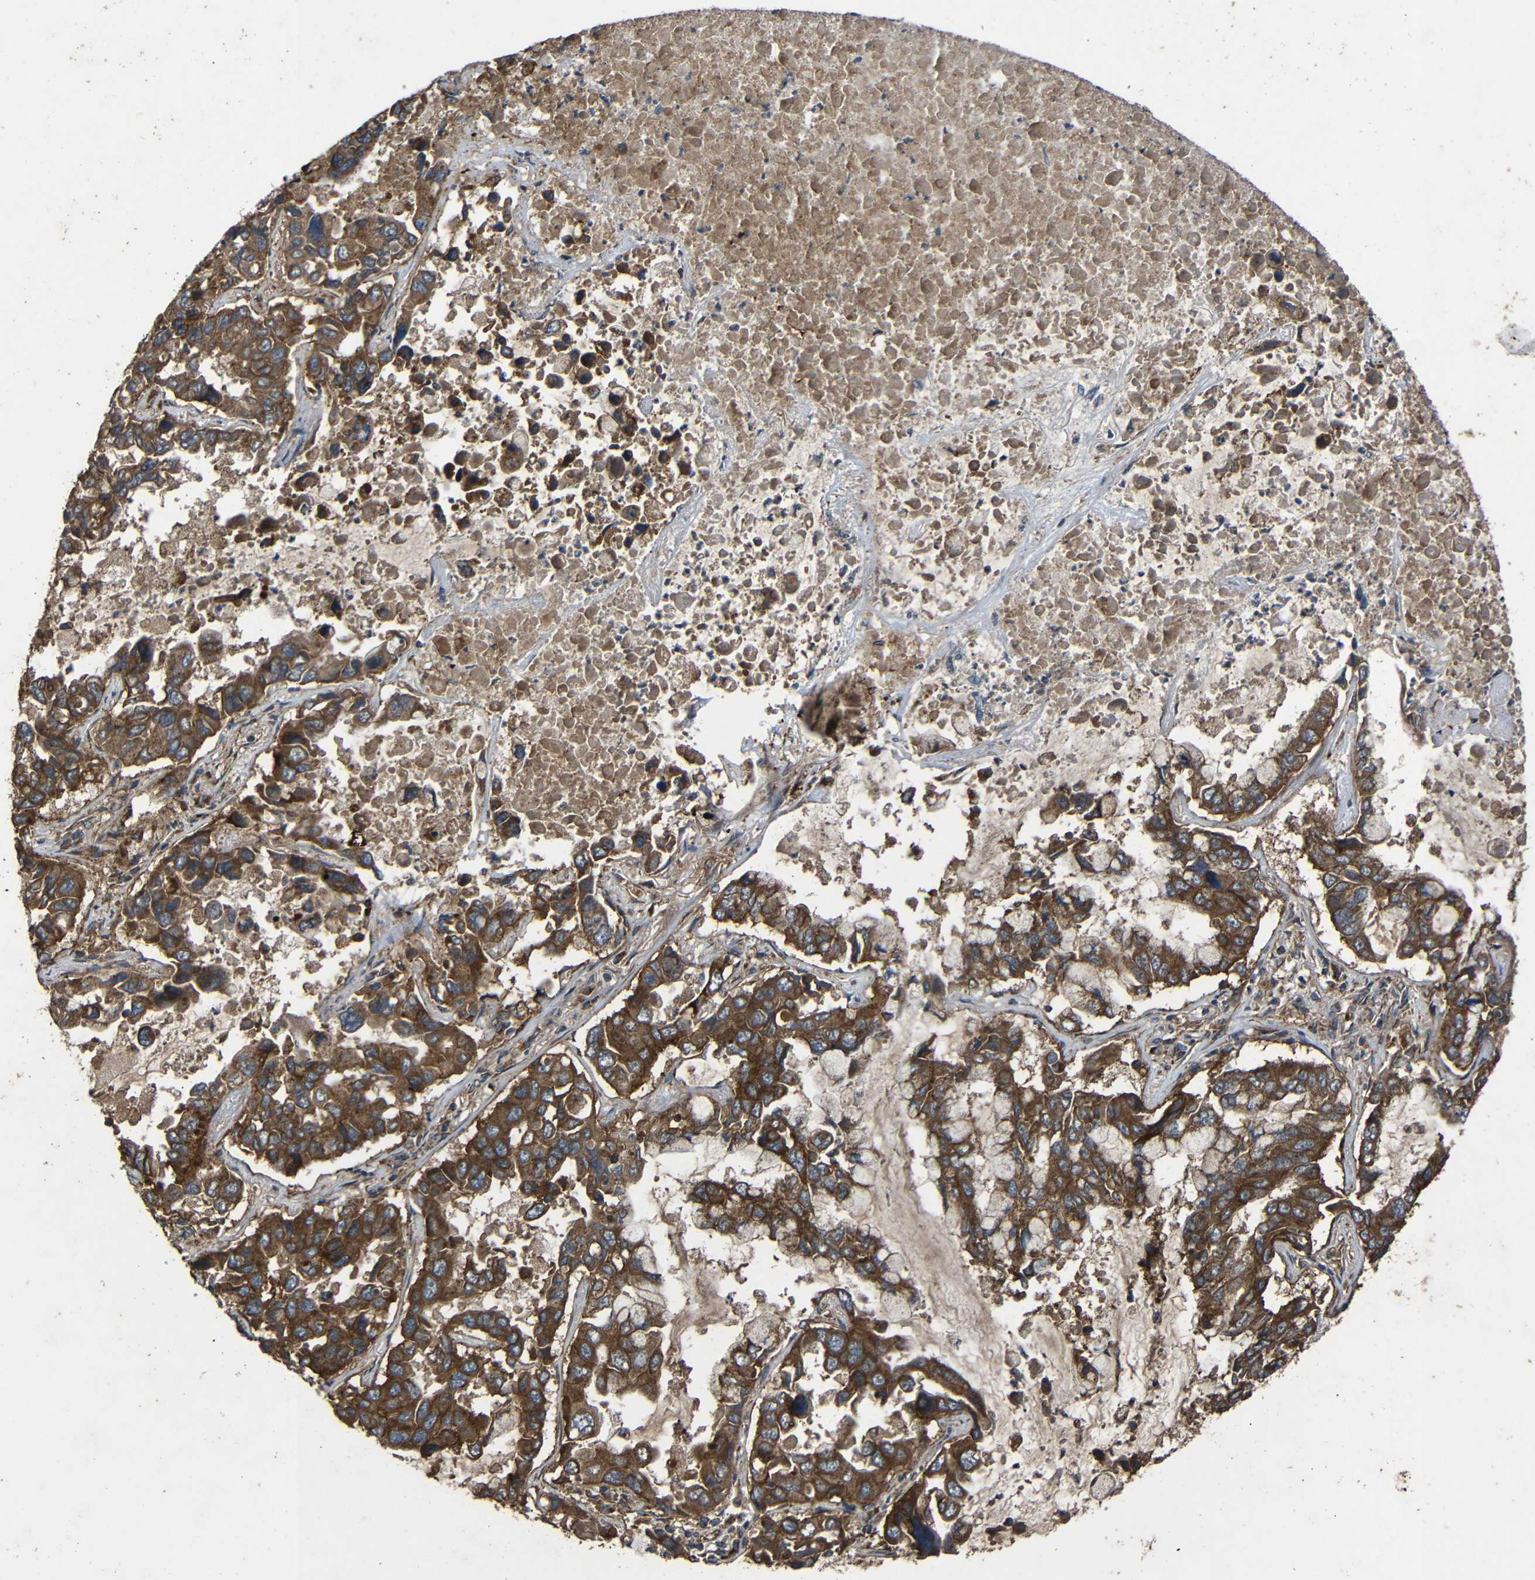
{"staining": {"intensity": "strong", "quantity": ">75%", "location": "cytoplasmic/membranous"}, "tissue": "lung cancer", "cell_type": "Tumor cells", "image_type": "cancer", "snomed": [{"axis": "morphology", "description": "Adenocarcinoma, NOS"}, {"axis": "topography", "description": "Lung"}], "caption": "Tumor cells reveal high levels of strong cytoplasmic/membranous positivity in about >75% of cells in adenocarcinoma (lung). (DAB (3,3'-diaminobenzidine) = brown stain, brightfield microscopy at high magnification).", "gene": "C1GALT1", "patient": {"sex": "male", "age": 64}}